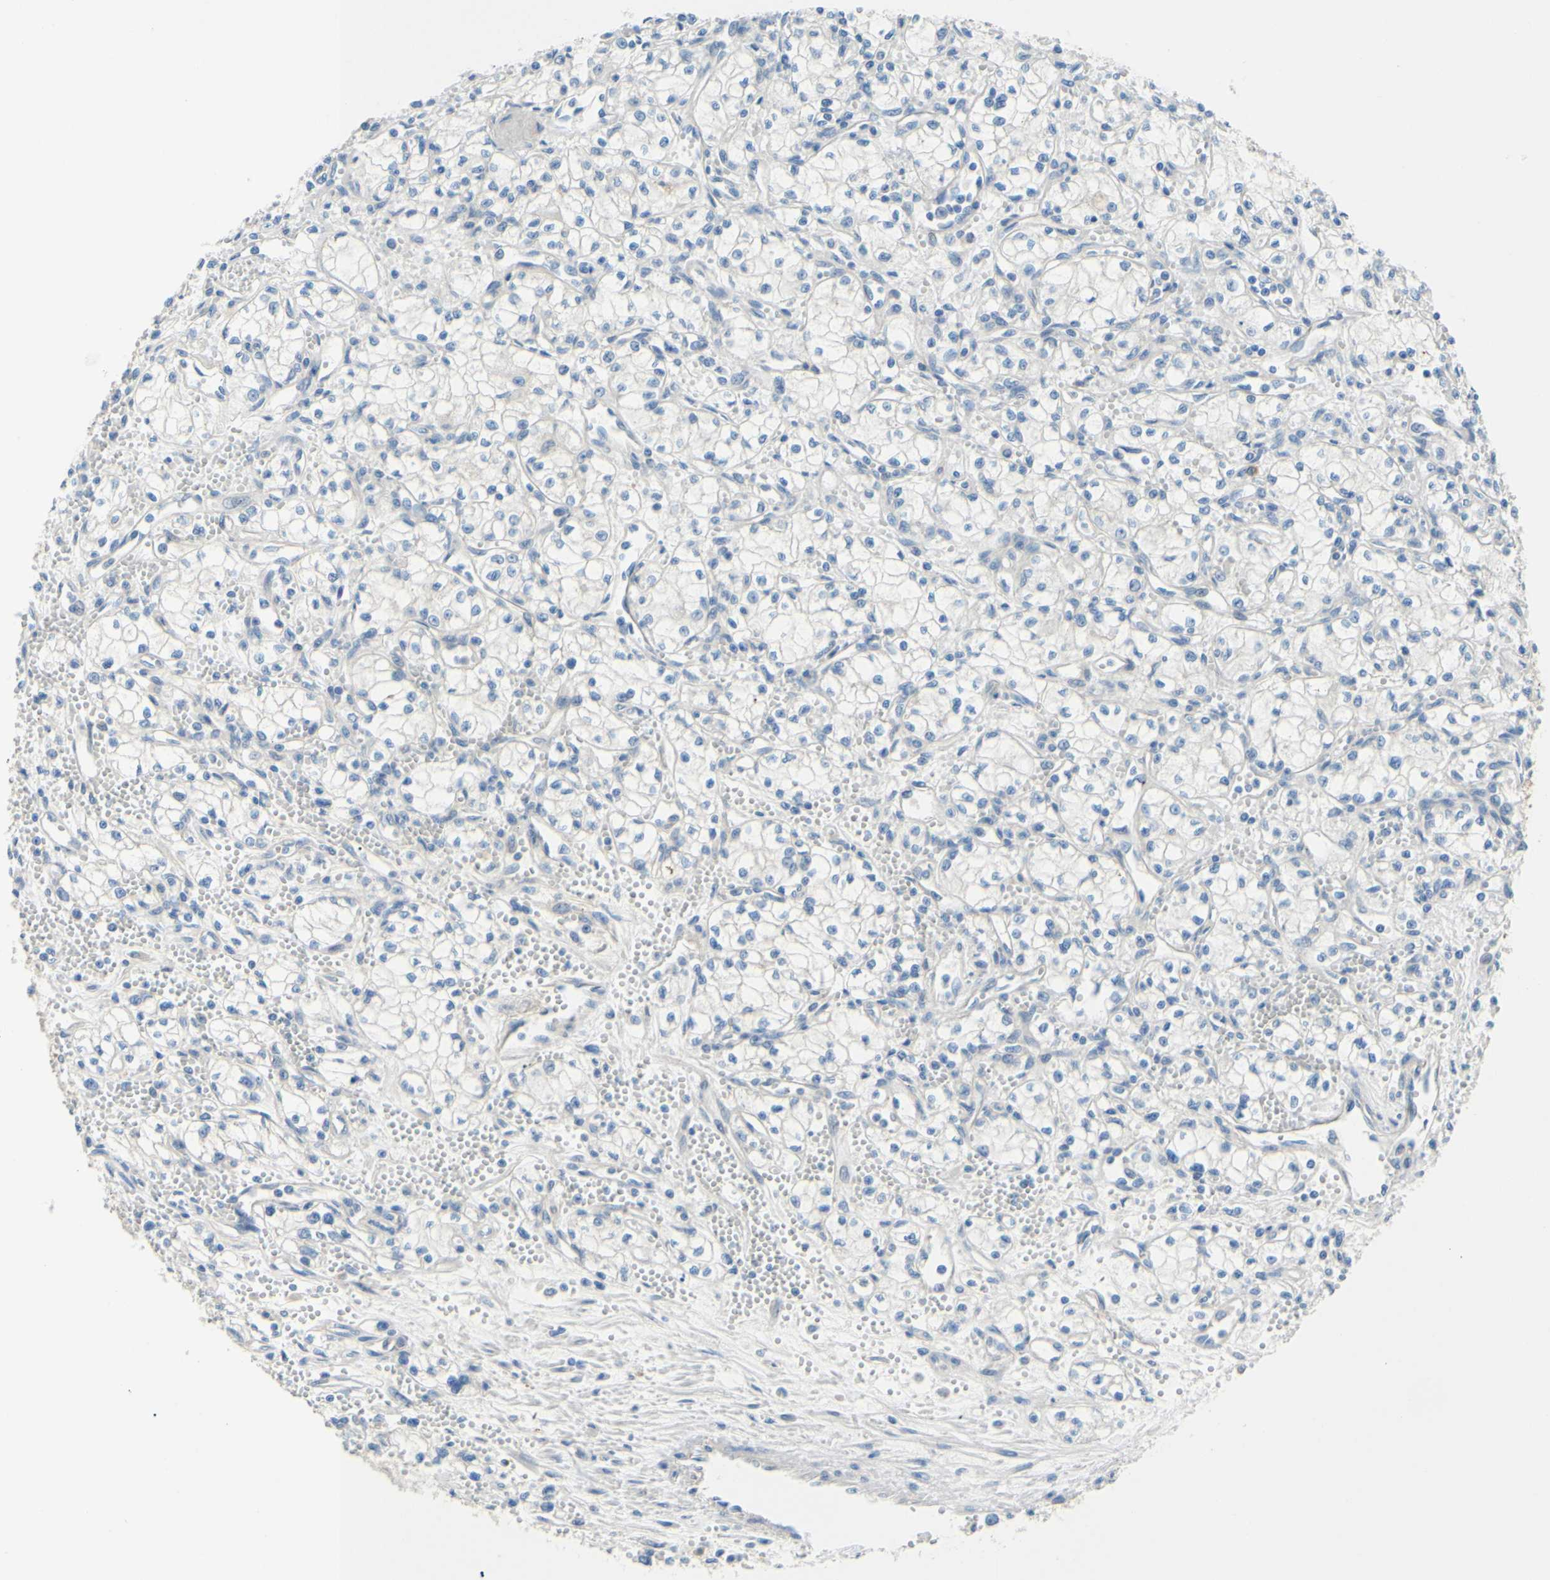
{"staining": {"intensity": "negative", "quantity": "none", "location": "none"}, "tissue": "renal cancer", "cell_type": "Tumor cells", "image_type": "cancer", "snomed": [{"axis": "morphology", "description": "Normal tissue, NOS"}, {"axis": "morphology", "description": "Adenocarcinoma, NOS"}, {"axis": "topography", "description": "Kidney"}], "caption": "Tumor cells show no significant protein positivity in renal cancer.", "gene": "ARHGAP1", "patient": {"sex": "male", "age": 59}}